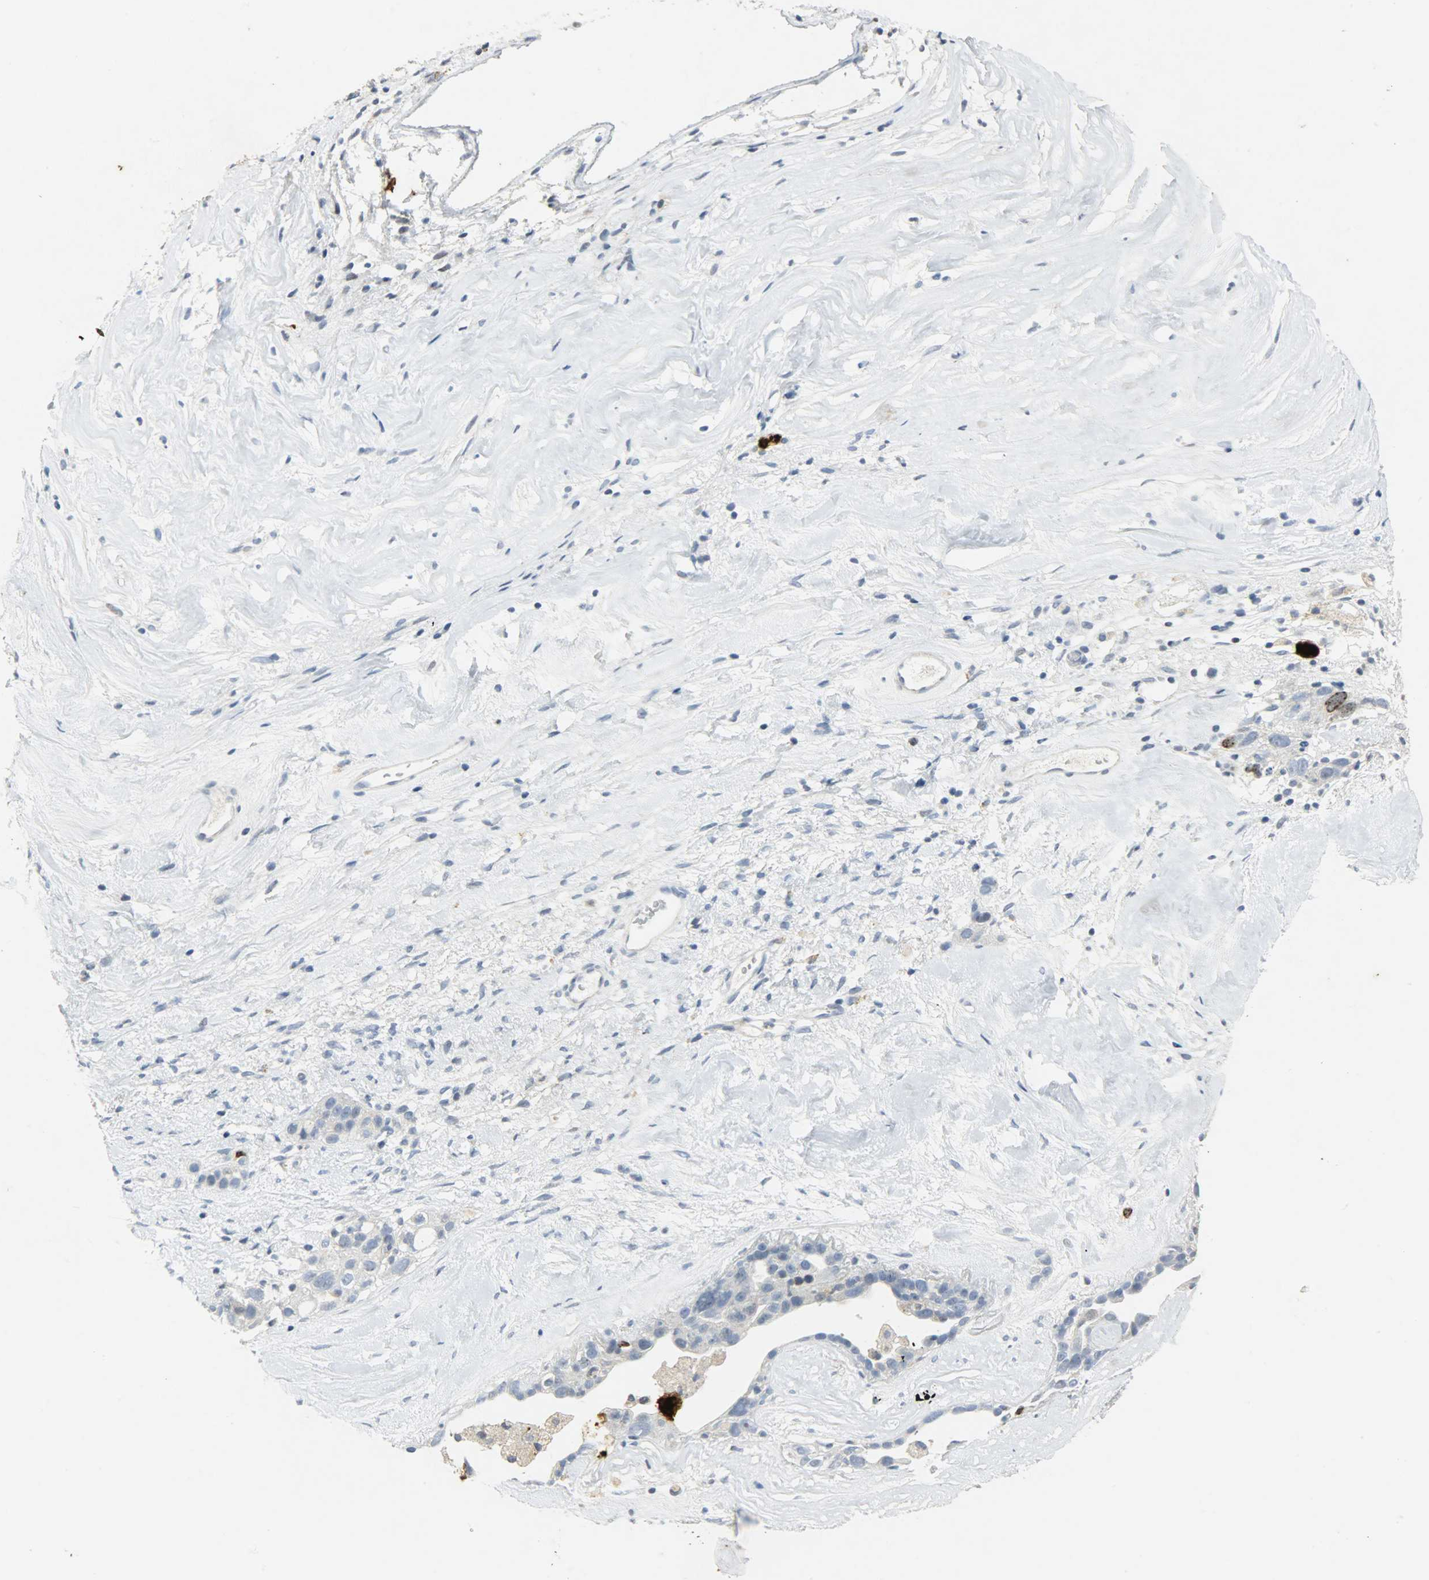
{"staining": {"intensity": "moderate", "quantity": "<25%", "location": "nuclear"}, "tissue": "ovarian cancer", "cell_type": "Tumor cells", "image_type": "cancer", "snomed": [{"axis": "morphology", "description": "Cystadenocarcinoma, serous, NOS"}, {"axis": "topography", "description": "Ovary"}], "caption": "Immunohistochemical staining of human ovarian serous cystadenocarcinoma exhibits moderate nuclear protein staining in about <25% of tumor cells. (IHC, brightfield microscopy, high magnification).", "gene": "AURKB", "patient": {"sex": "female", "age": 66}}